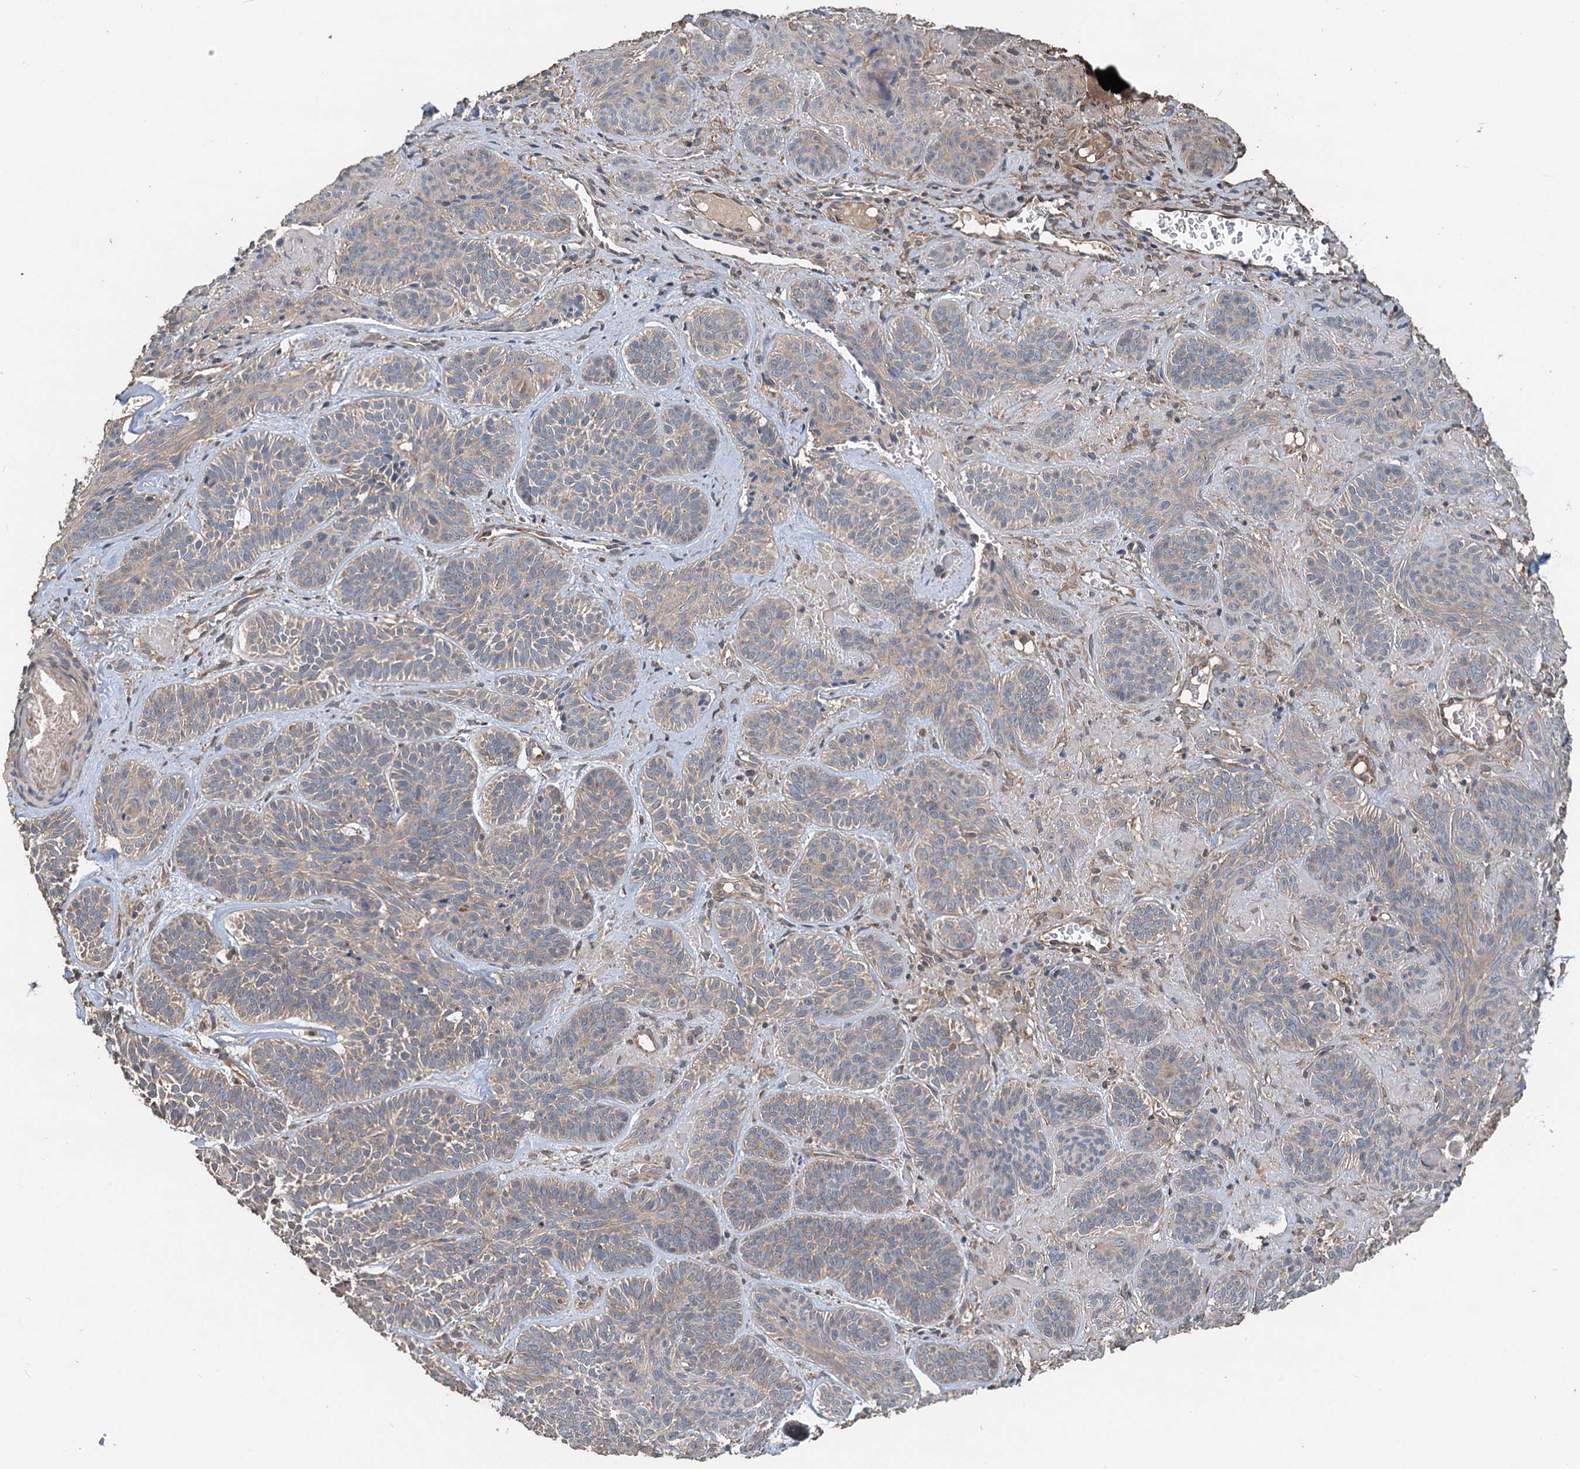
{"staining": {"intensity": "weak", "quantity": "25%-75%", "location": "cytoplasmic/membranous"}, "tissue": "skin cancer", "cell_type": "Tumor cells", "image_type": "cancer", "snomed": [{"axis": "morphology", "description": "Basal cell carcinoma"}, {"axis": "topography", "description": "Skin"}], "caption": "Tumor cells show low levels of weak cytoplasmic/membranous staining in about 25%-75% of cells in skin cancer (basal cell carcinoma).", "gene": "HYI", "patient": {"sex": "male", "age": 85}}